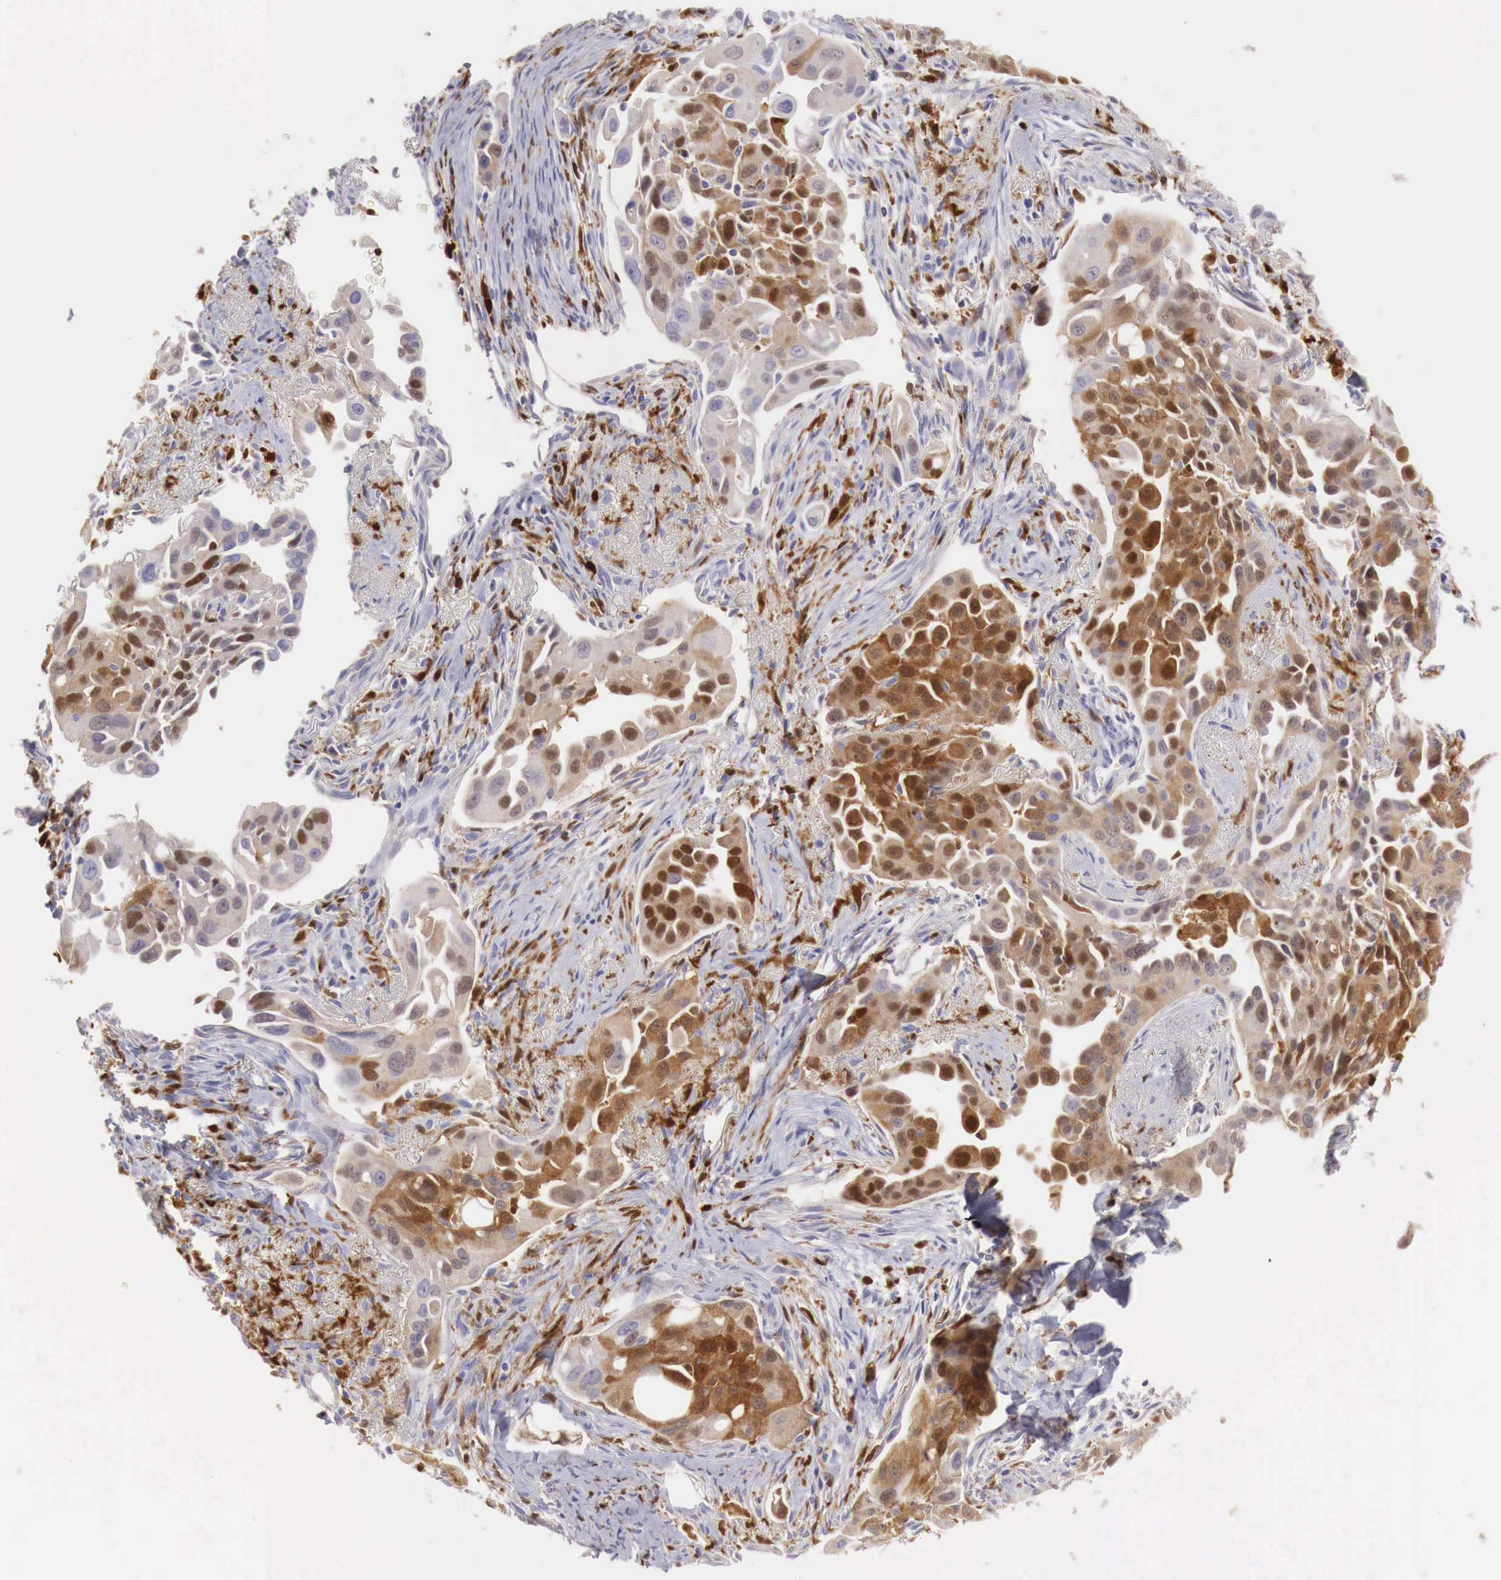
{"staining": {"intensity": "strong", "quantity": "25%-75%", "location": "cytoplasmic/membranous,nuclear"}, "tissue": "lung cancer", "cell_type": "Tumor cells", "image_type": "cancer", "snomed": [{"axis": "morphology", "description": "Adenocarcinoma, NOS"}, {"axis": "topography", "description": "Lung"}], "caption": "Brown immunohistochemical staining in human adenocarcinoma (lung) exhibits strong cytoplasmic/membranous and nuclear expression in about 25%-75% of tumor cells. (IHC, brightfield microscopy, high magnification).", "gene": "RENBP", "patient": {"sex": "male", "age": 68}}